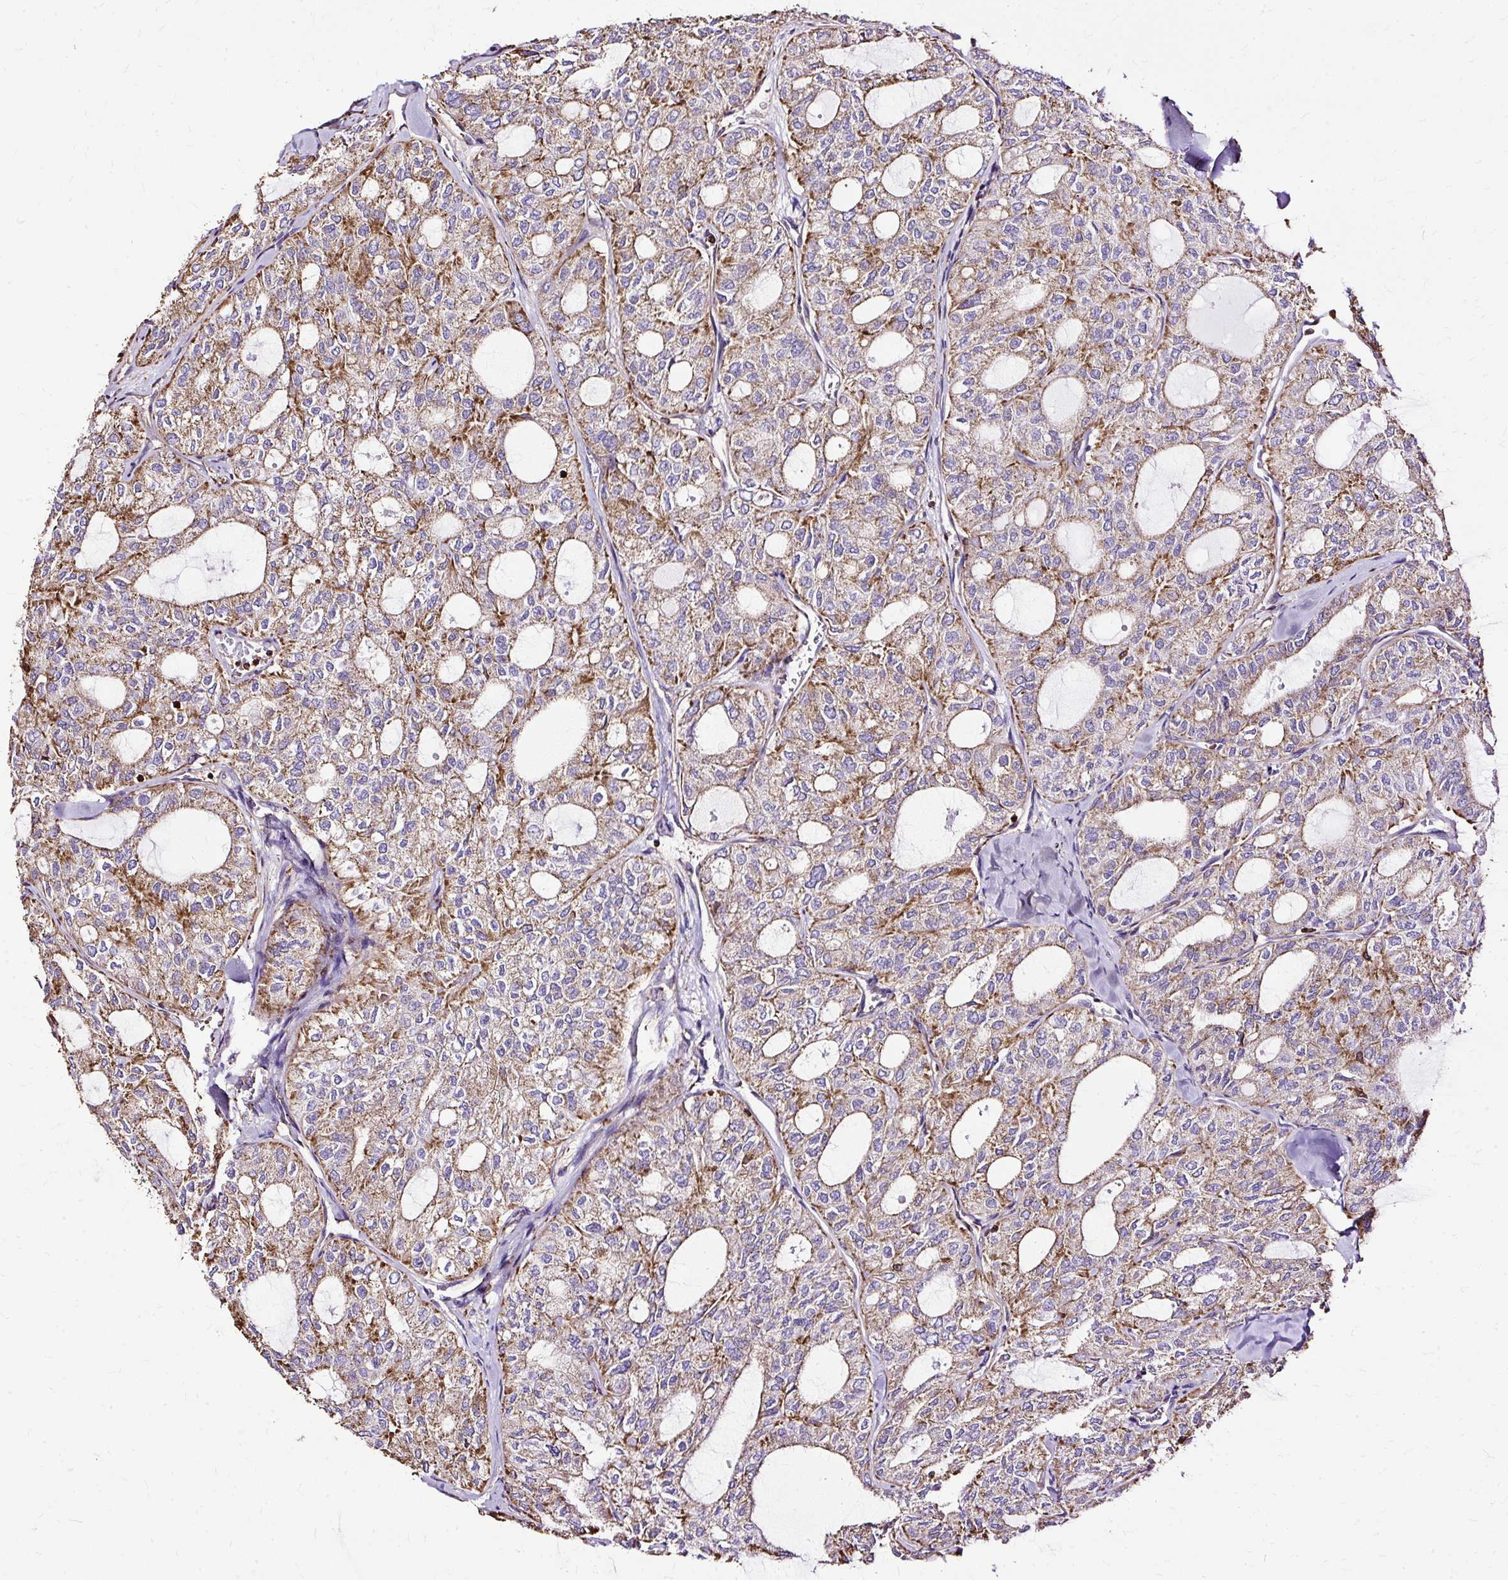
{"staining": {"intensity": "moderate", "quantity": "25%-75%", "location": "cytoplasmic/membranous"}, "tissue": "thyroid cancer", "cell_type": "Tumor cells", "image_type": "cancer", "snomed": [{"axis": "morphology", "description": "Follicular adenoma carcinoma, NOS"}, {"axis": "topography", "description": "Thyroid gland"}], "caption": "Thyroid cancer (follicular adenoma carcinoma) was stained to show a protein in brown. There is medium levels of moderate cytoplasmic/membranous staining in approximately 25%-75% of tumor cells.", "gene": "KLHL11", "patient": {"sex": "male", "age": 75}}